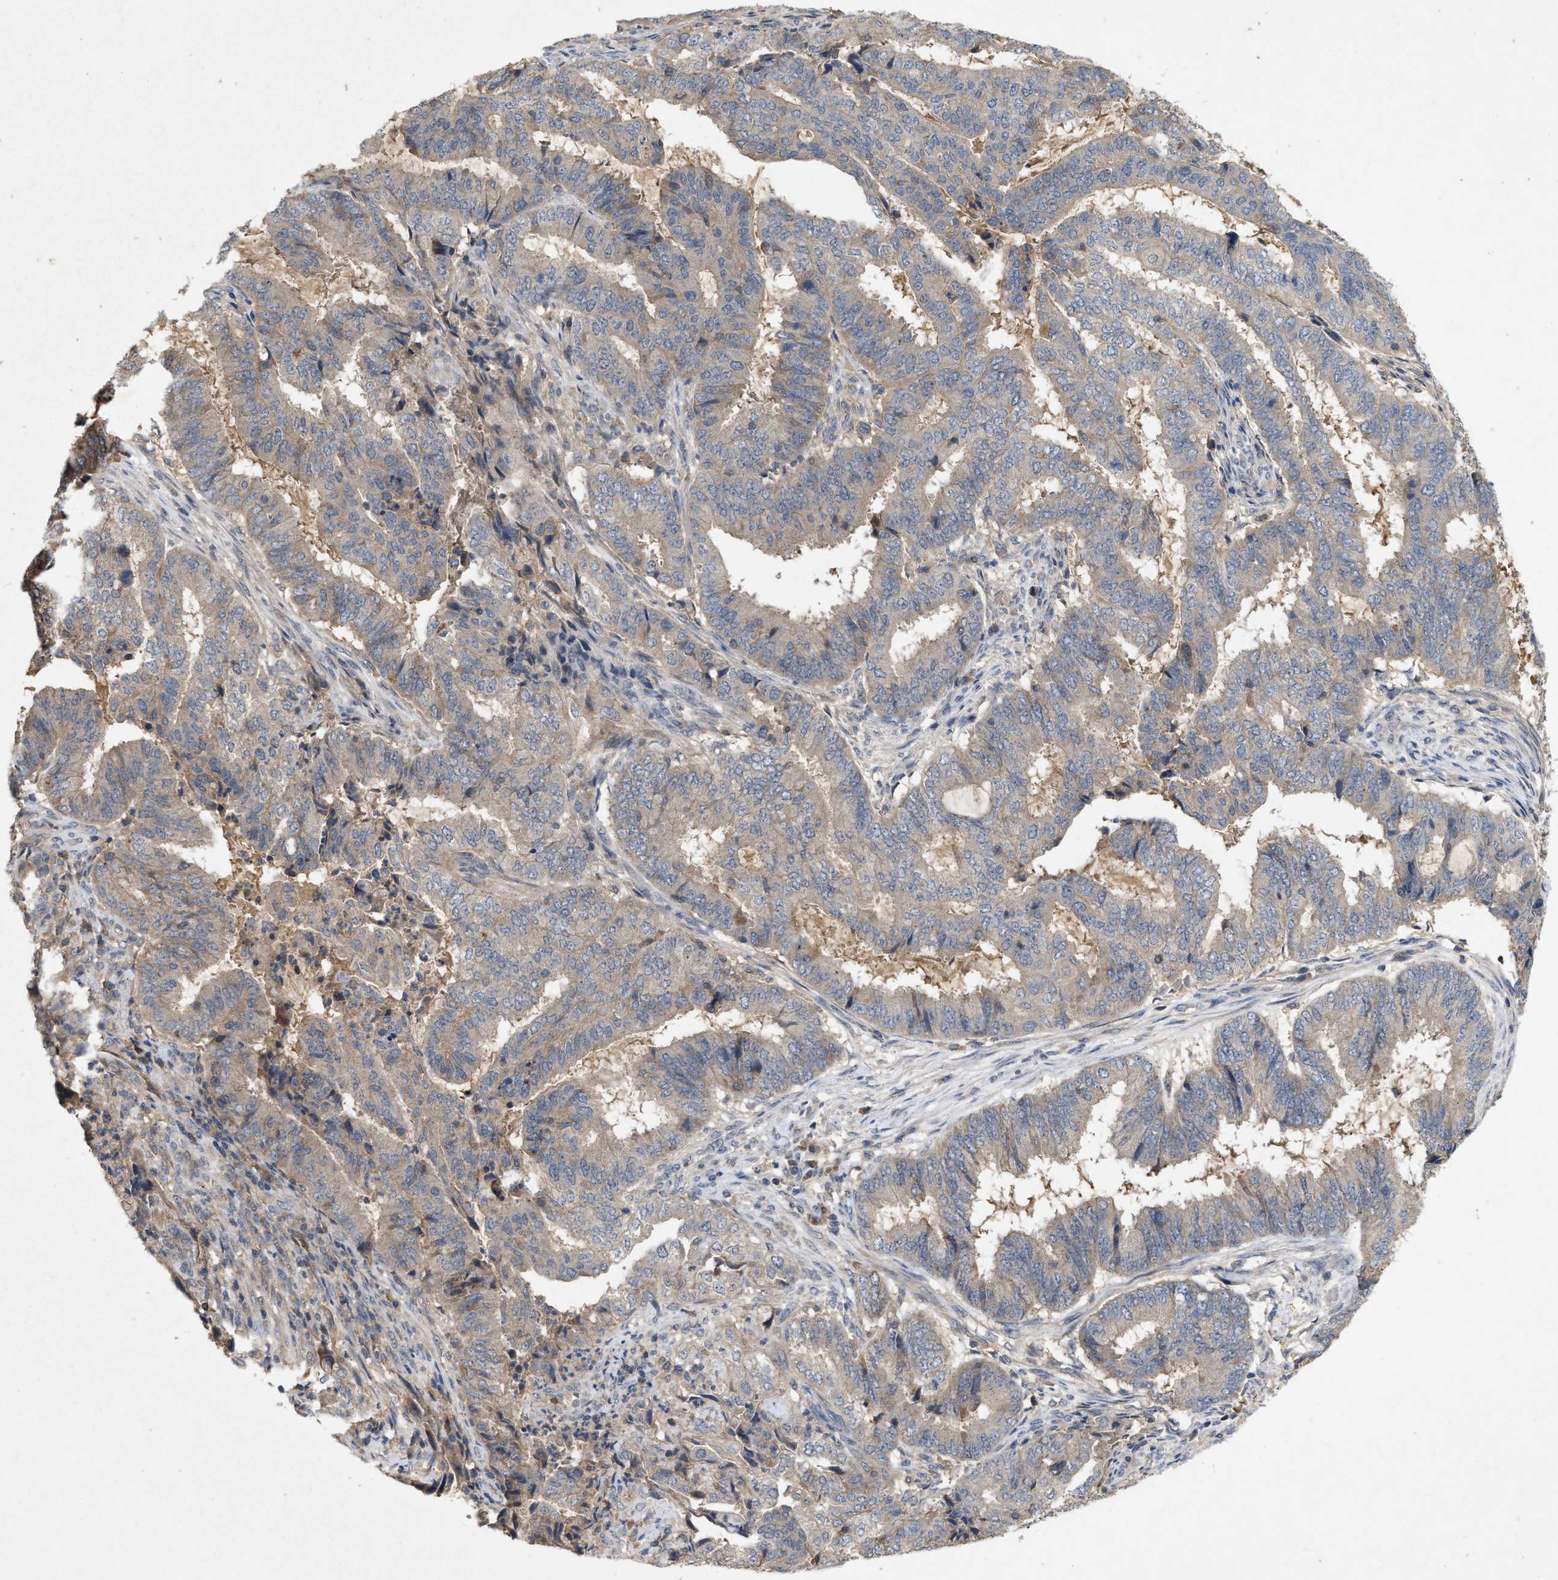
{"staining": {"intensity": "weak", "quantity": "<25%", "location": "cytoplasmic/membranous"}, "tissue": "endometrial cancer", "cell_type": "Tumor cells", "image_type": "cancer", "snomed": [{"axis": "morphology", "description": "Adenocarcinoma, NOS"}, {"axis": "topography", "description": "Endometrium"}], "caption": "Immunohistochemistry (IHC) image of neoplastic tissue: human endometrial cancer stained with DAB reveals no significant protein expression in tumor cells.", "gene": "LPAR2", "patient": {"sex": "female", "age": 51}}